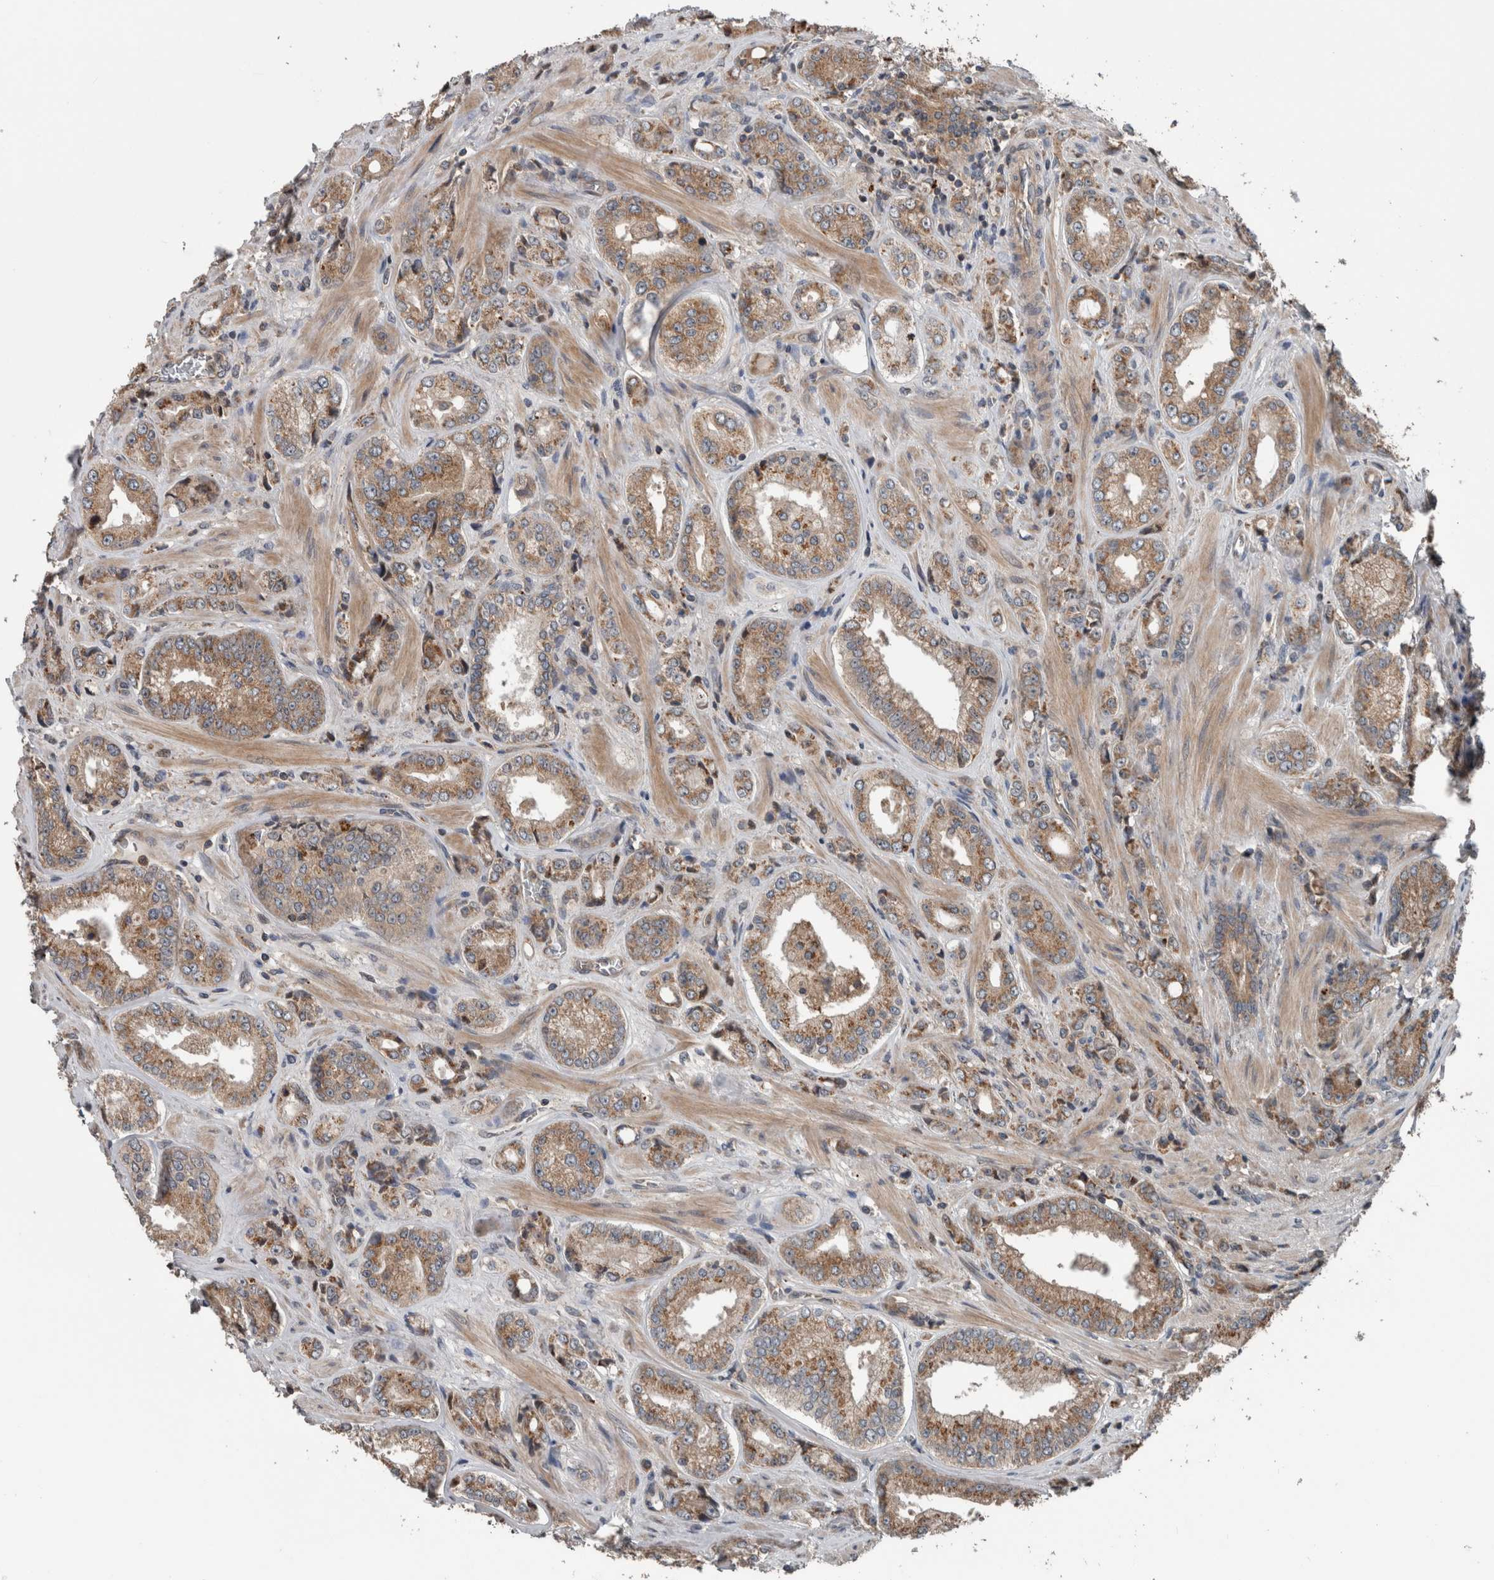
{"staining": {"intensity": "moderate", "quantity": ">75%", "location": "cytoplasmic/membranous"}, "tissue": "prostate cancer", "cell_type": "Tumor cells", "image_type": "cancer", "snomed": [{"axis": "morphology", "description": "Adenocarcinoma, High grade"}, {"axis": "topography", "description": "Prostate"}], "caption": "An immunohistochemistry histopathology image of tumor tissue is shown. Protein staining in brown highlights moderate cytoplasmic/membranous positivity in prostate cancer within tumor cells.", "gene": "RIOK3", "patient": {"sex": "male", "age": 61}}